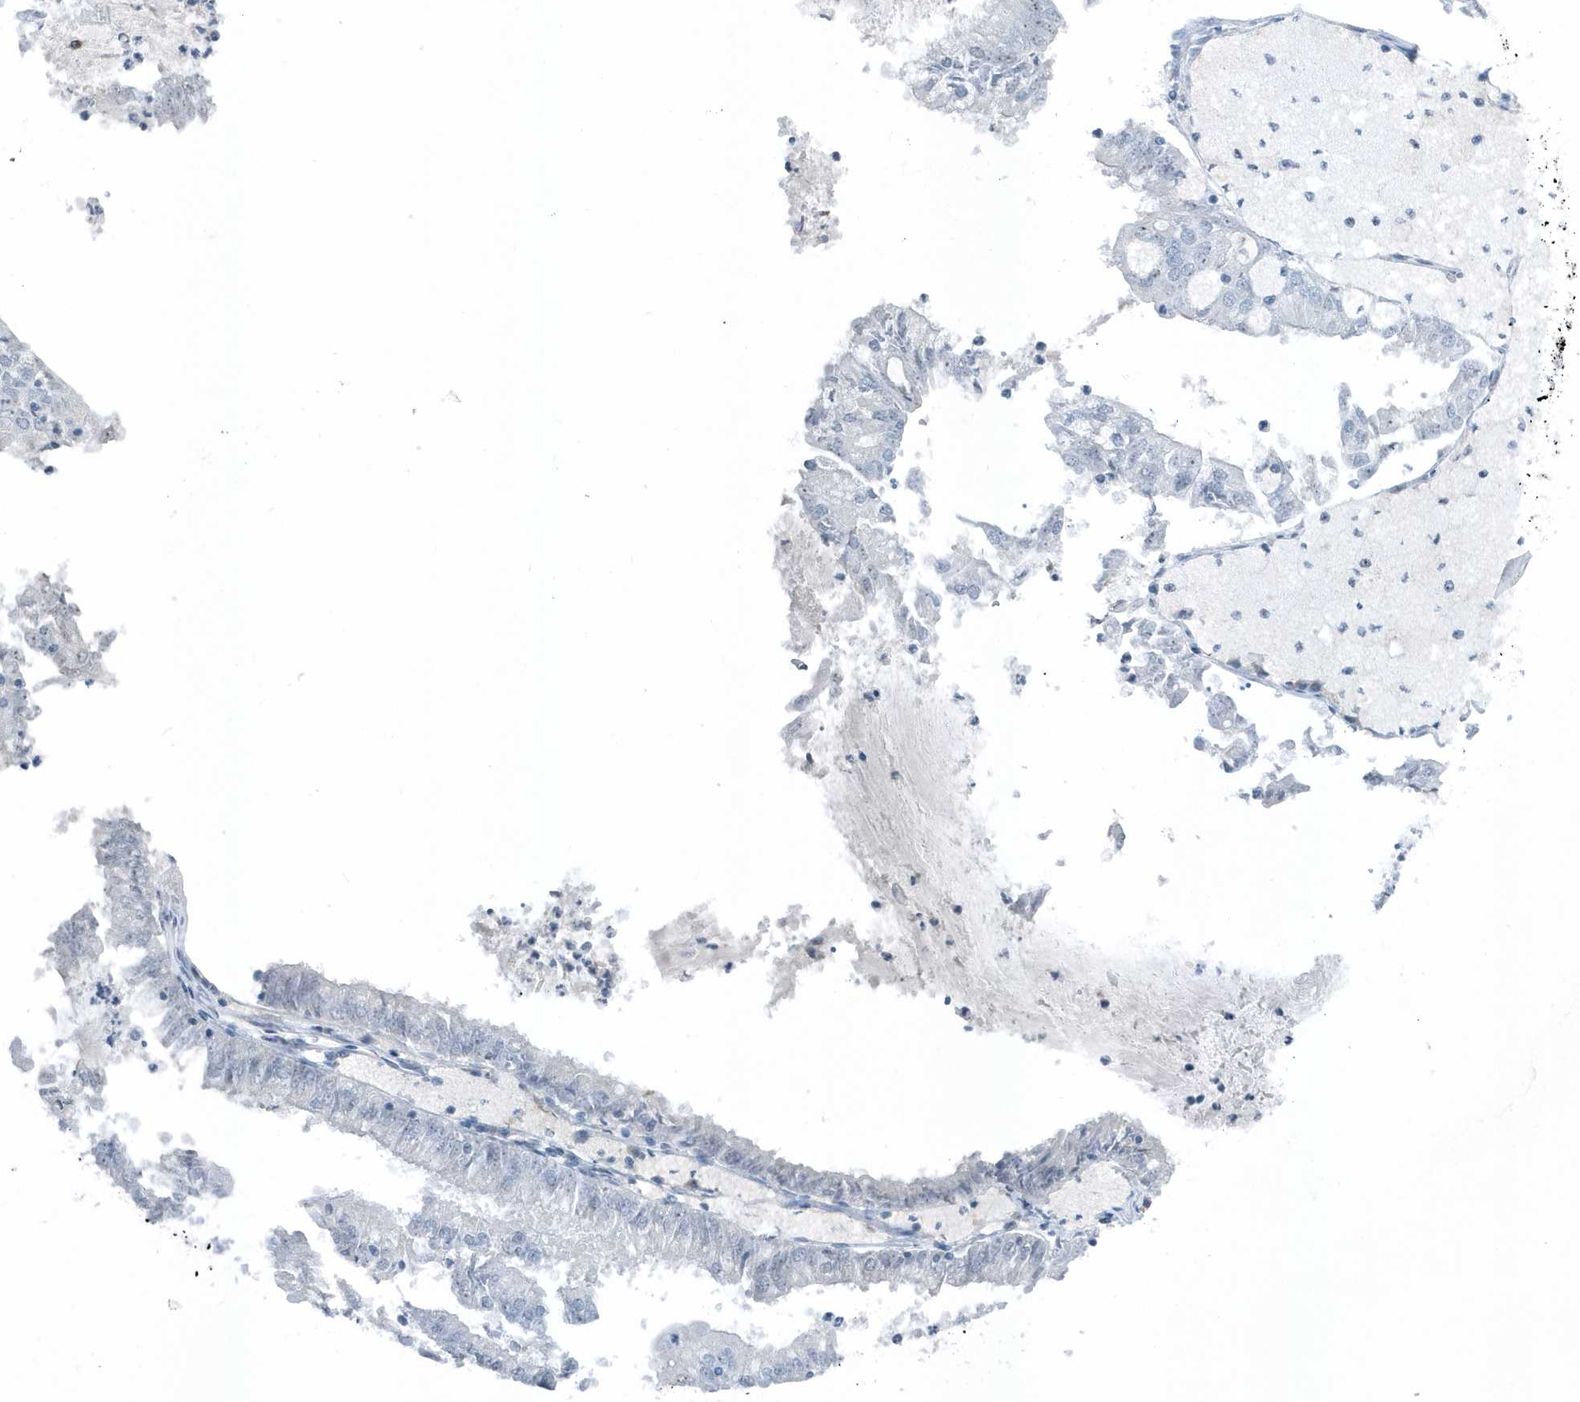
{"staining": {"intensity": "negative", "quantity": "none", "location": "none"}, "tissue": "endometrial cancer", "cell_type": "Tumor cells", "image_type": "cancer", "snomed": [{"axis": "morphology", "description": "Adenocarcinoma, NOS"}, {"axis": "topography", "description": "Endometrium"}], "caption": "Tumor cells show no significant protein expression in endometrial cancer (adenocarcinoma).", "gene": "RPF2", "patient": {"sex": "female", "age": 57}}